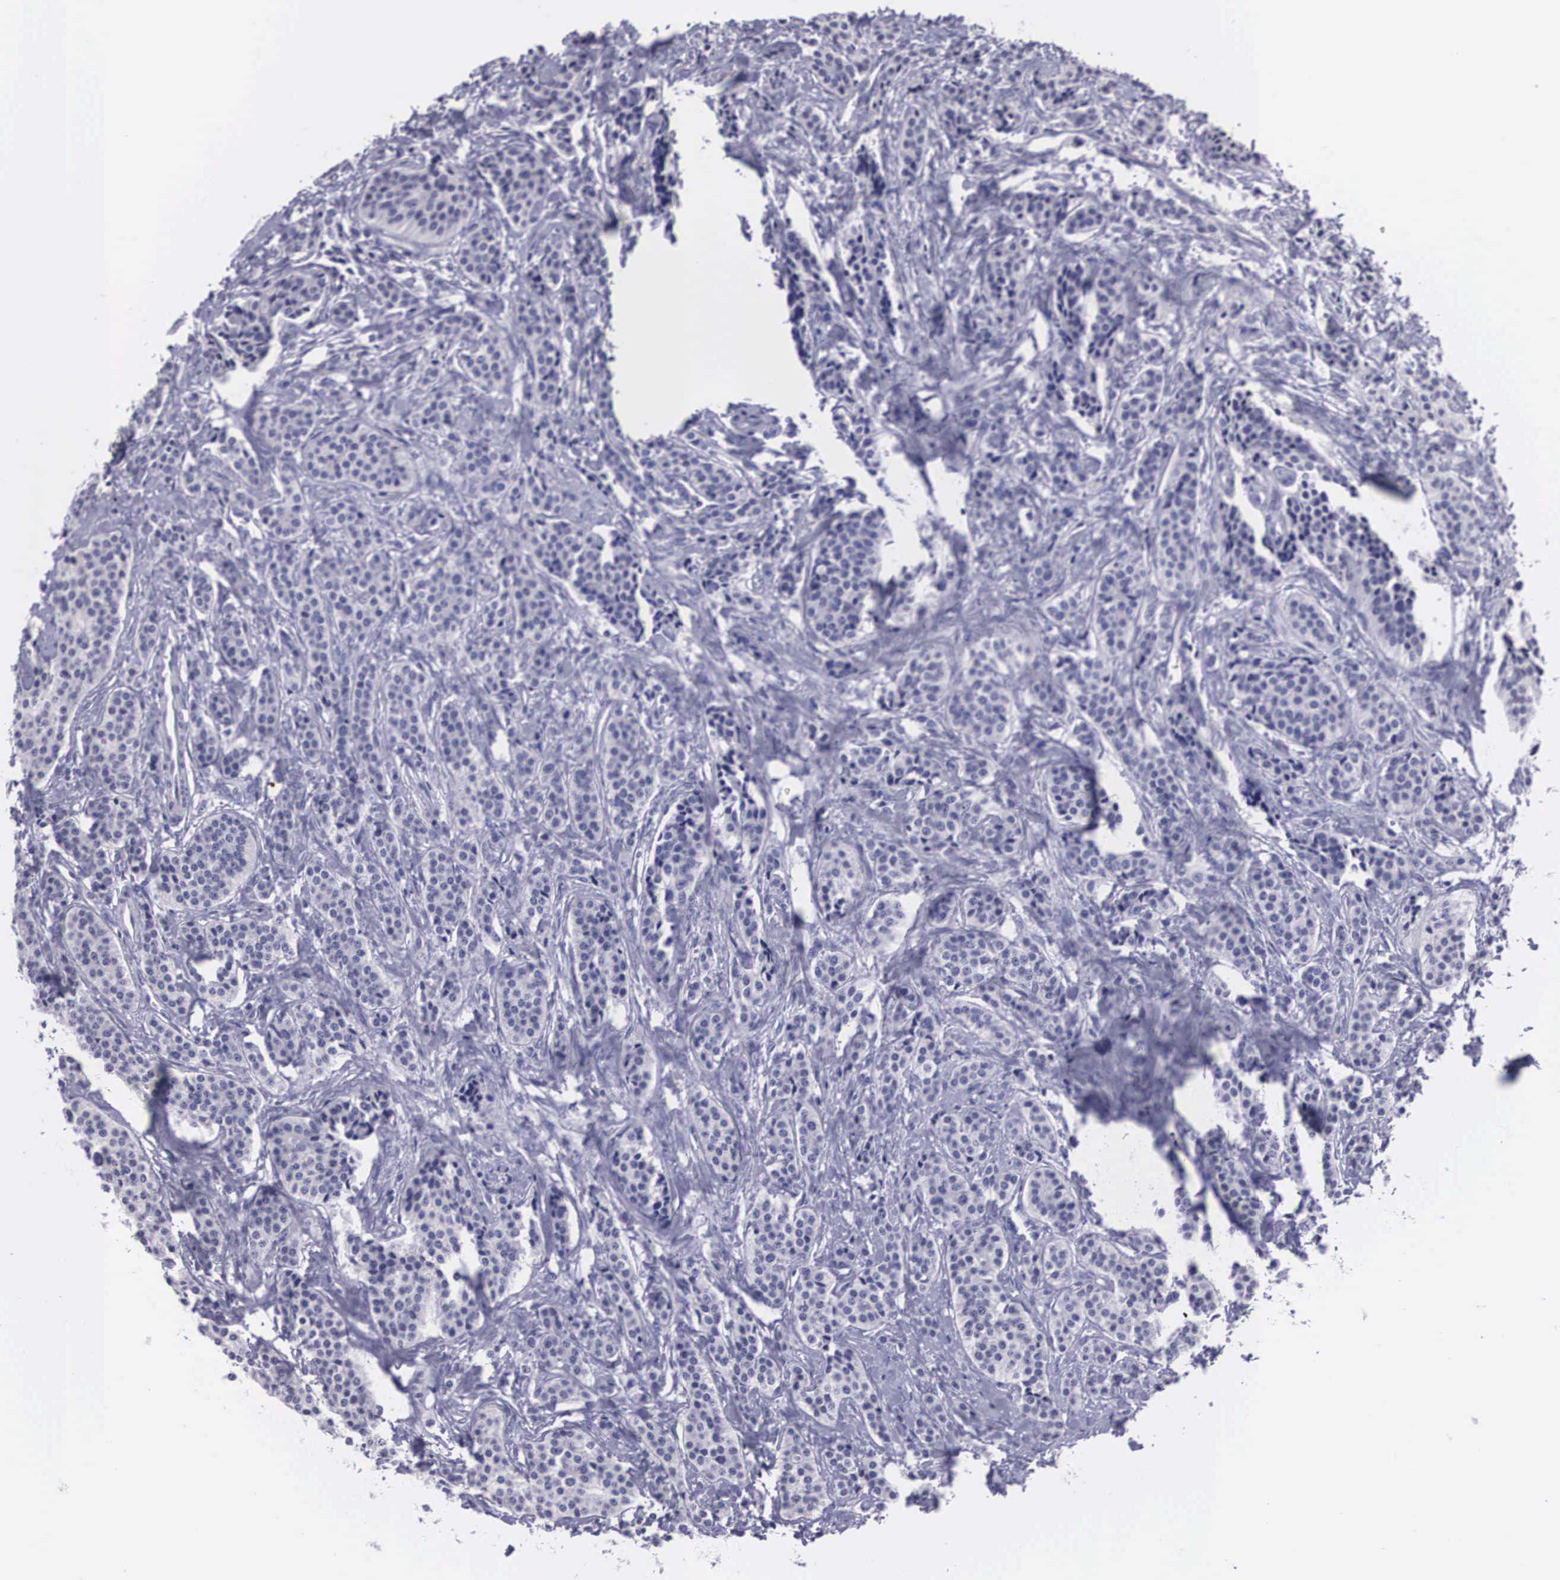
{"staining": {"intensity": "negative", "quantity": "none", "location": "none"}, "tissue": "carcinoid", "cell_type": "Tumor cells", "image_type": "cancer", "snomed": [{"axis": "morphology", "description": "Carcinoid, malignant, NOS"}, {"axis": "topography", "description": "Small intestine"}], "caption": "DAB immunohistochemical staining of human carcinoid demonstrates no significant expression in tumor cells.", "gene": "C22orf31", "patient": {"sex": "male", "age": 63}}